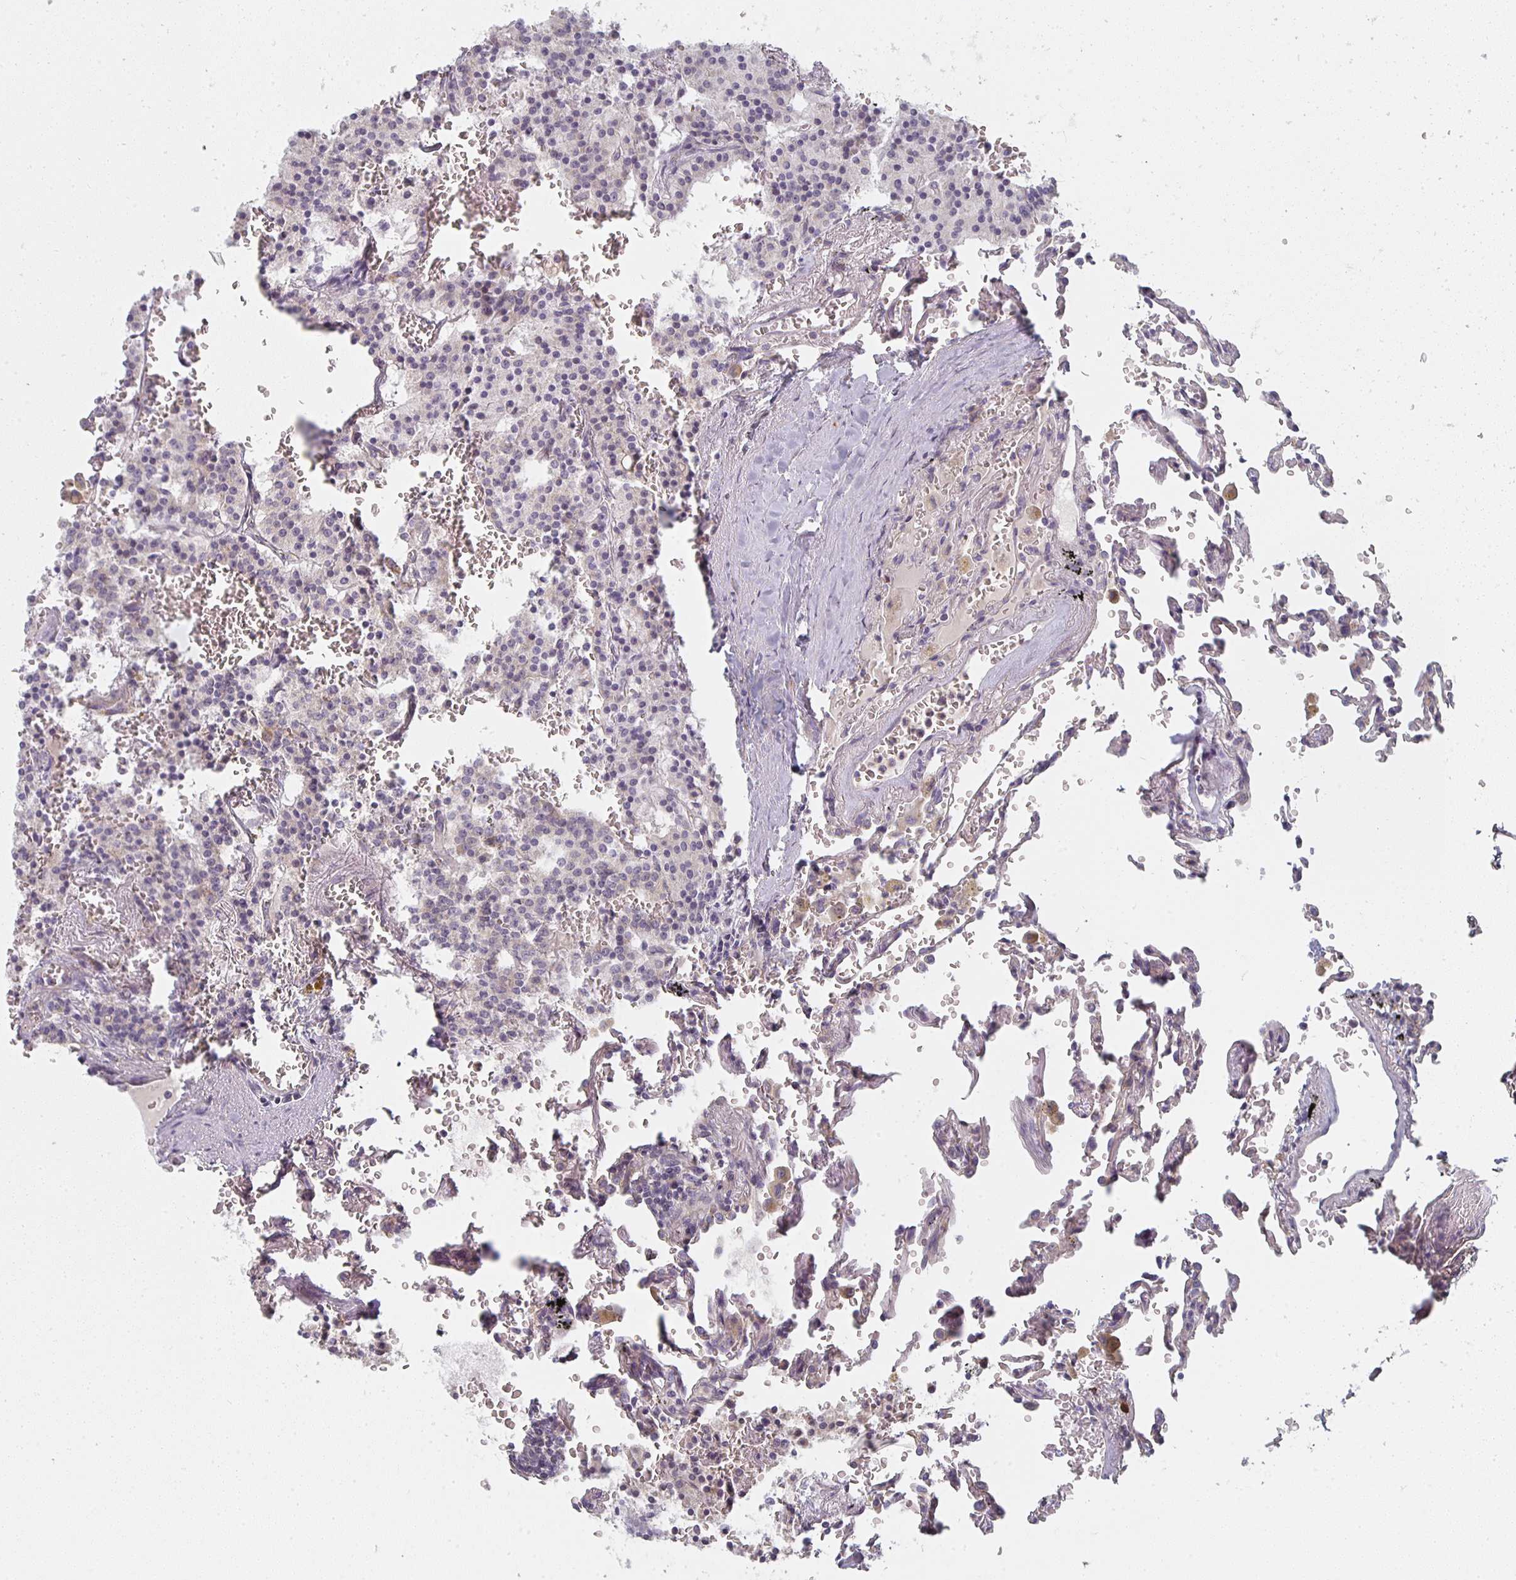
{"staining": {"intensity": "negative", "quantity": "none", "location": "none"}, "tissue": "carcinoid", "cell_type": "Tumor cells", "image_type": "cancer", "snomed": [{"axis": "morphology", "description": "Carcinoid, malignant, NOS"}, {"axis": "topography", "description": "Lung"}], "caption": "This is an immunohistochemistry (IHC) histopathology image of human carcinoid. There is no expression in tumor cells.", "gene": "CTHRC1", "patient": {"sex": "male", "age": 70}}